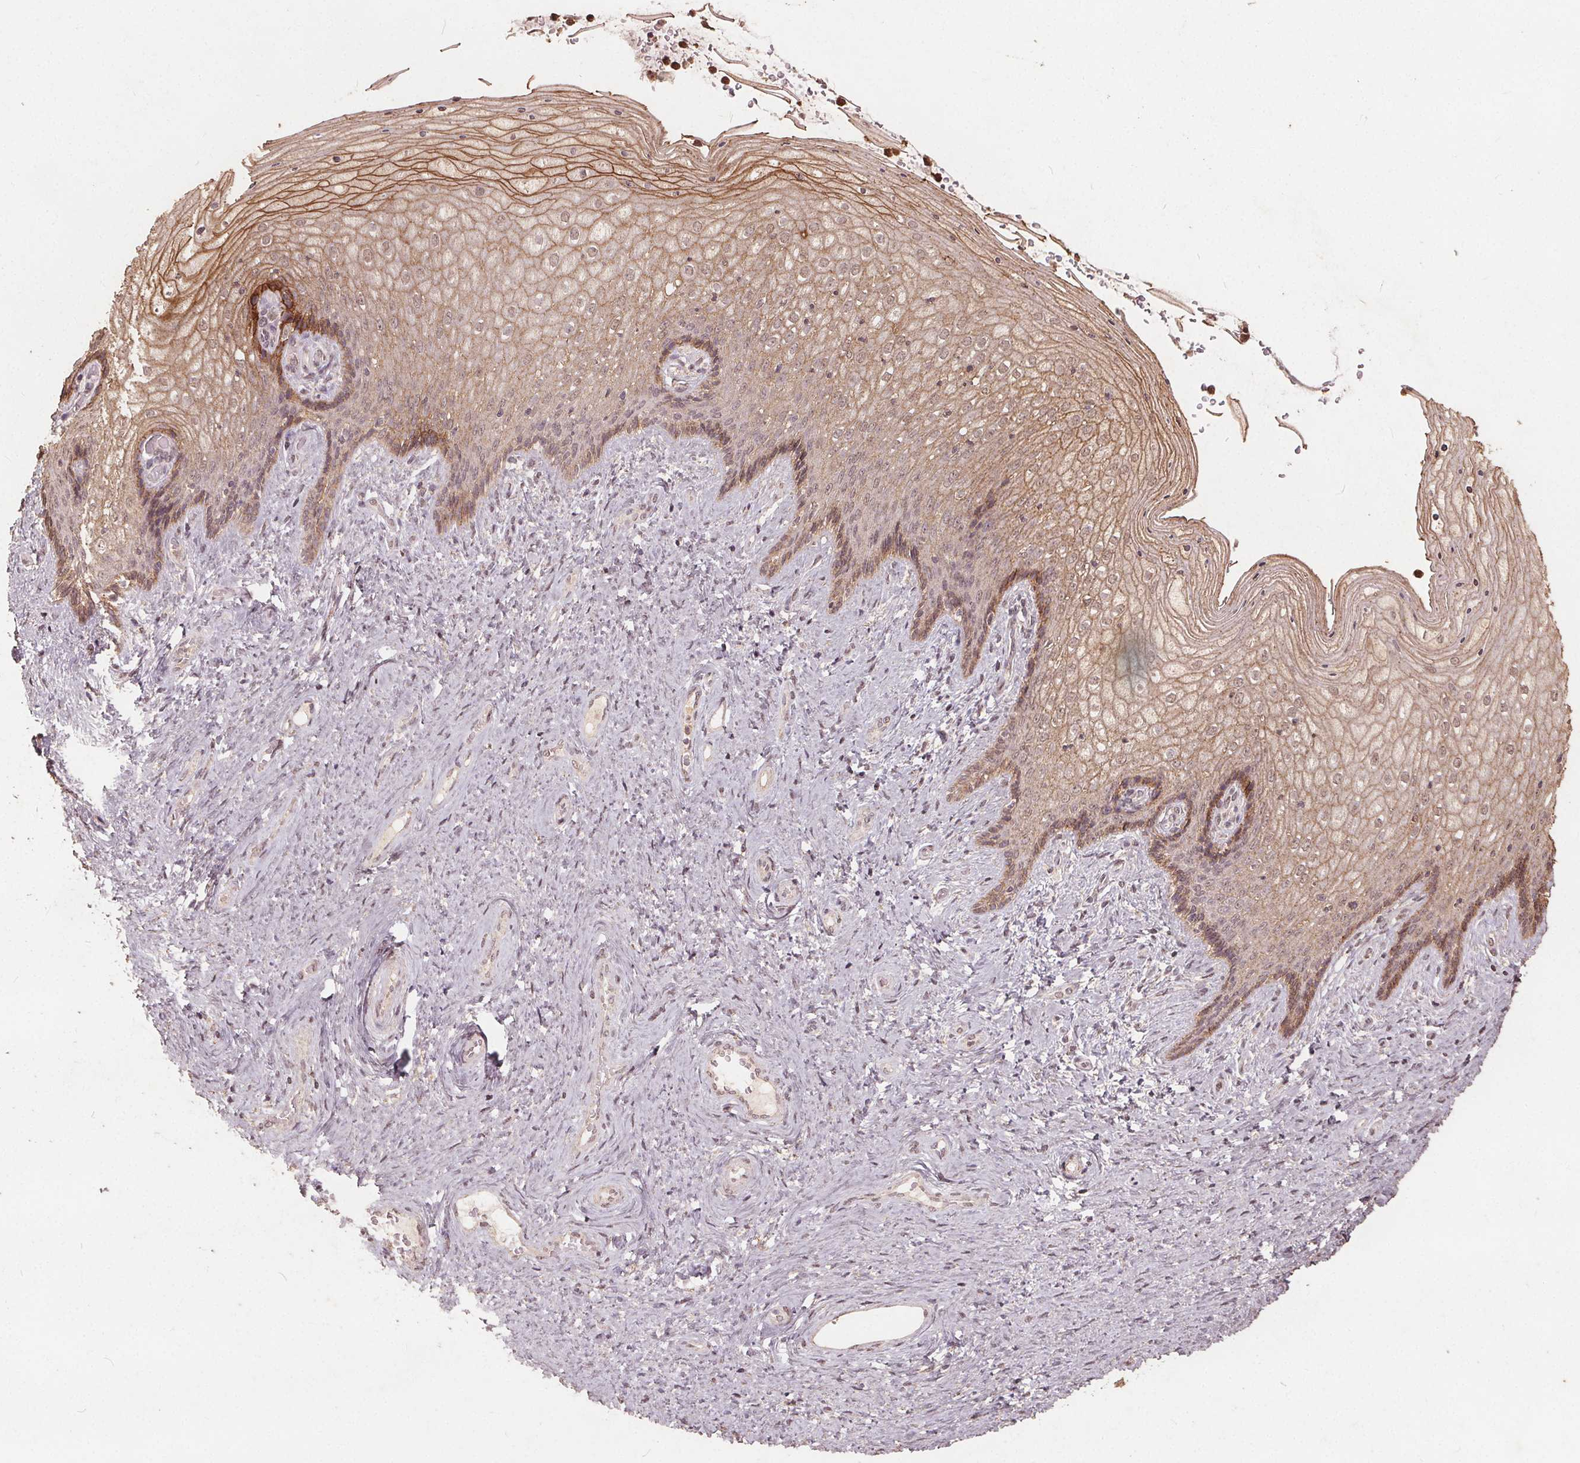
{"staining": {"intensity": "moderate", "quantity": "25%-75%", "location": "cytoplasmic/membranous"}, "tissue": "vagina", "cell_type": "Squamous epithelial cells", "image_type": "normal", "snomed": [{"axis": "morphology", "description": "Normal tissue, NOS"}, {"axis": "topography", "description": "Vagina"}], "caption": "Protein expression analysis of benign human vagina reveals moderate cytoplasmic/membranous expression in approximately 25%-75% of squamous epithelial cells. (IHC, brightfield microscopy, high magnification).", "gene": "DSG3", "patient": {"sex": "female", "age": 45}}